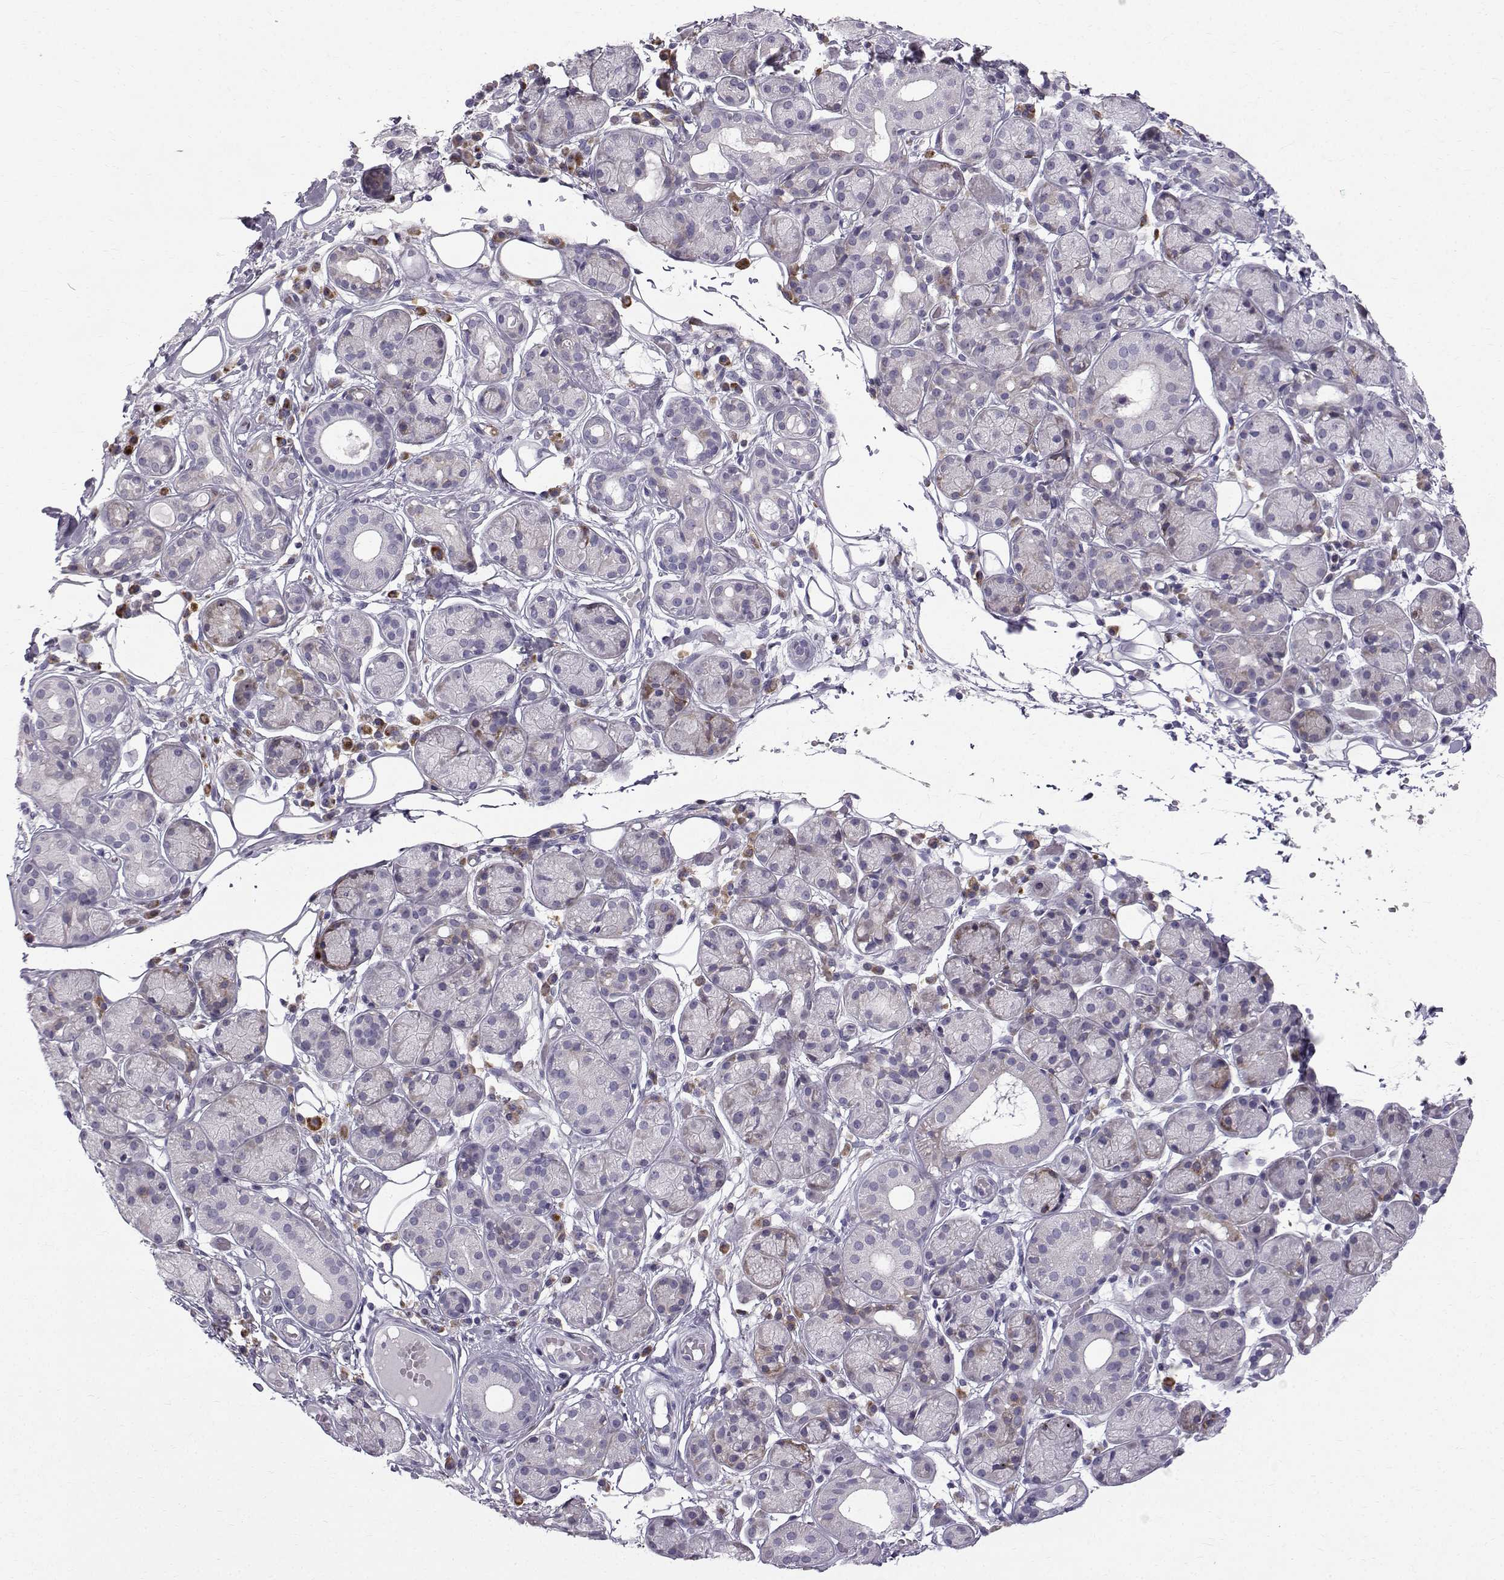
{"staining": {"intensity": "negative", "quantity": "none", "location": "none"}, "tissue": "salivary gland", "cell_type": "Glandular cells", "image_type": "normal", "snomed": [{"axis": "morphology", "description": "Normal tissue, NOS"}, {"axis": "topography", "description": "Salivary gland"}, {"axis": "topography", "description": "Peripheral nerve tissue"}], "caption": "An IHC histopathology image of normal salivary gland is shown. There is no staining in glandular cells of salivary gland. (IHC, brightfield microscopy, high magnification).", "gene": "ROPN1B", "patient": {"sex": "male", "age": 71}}